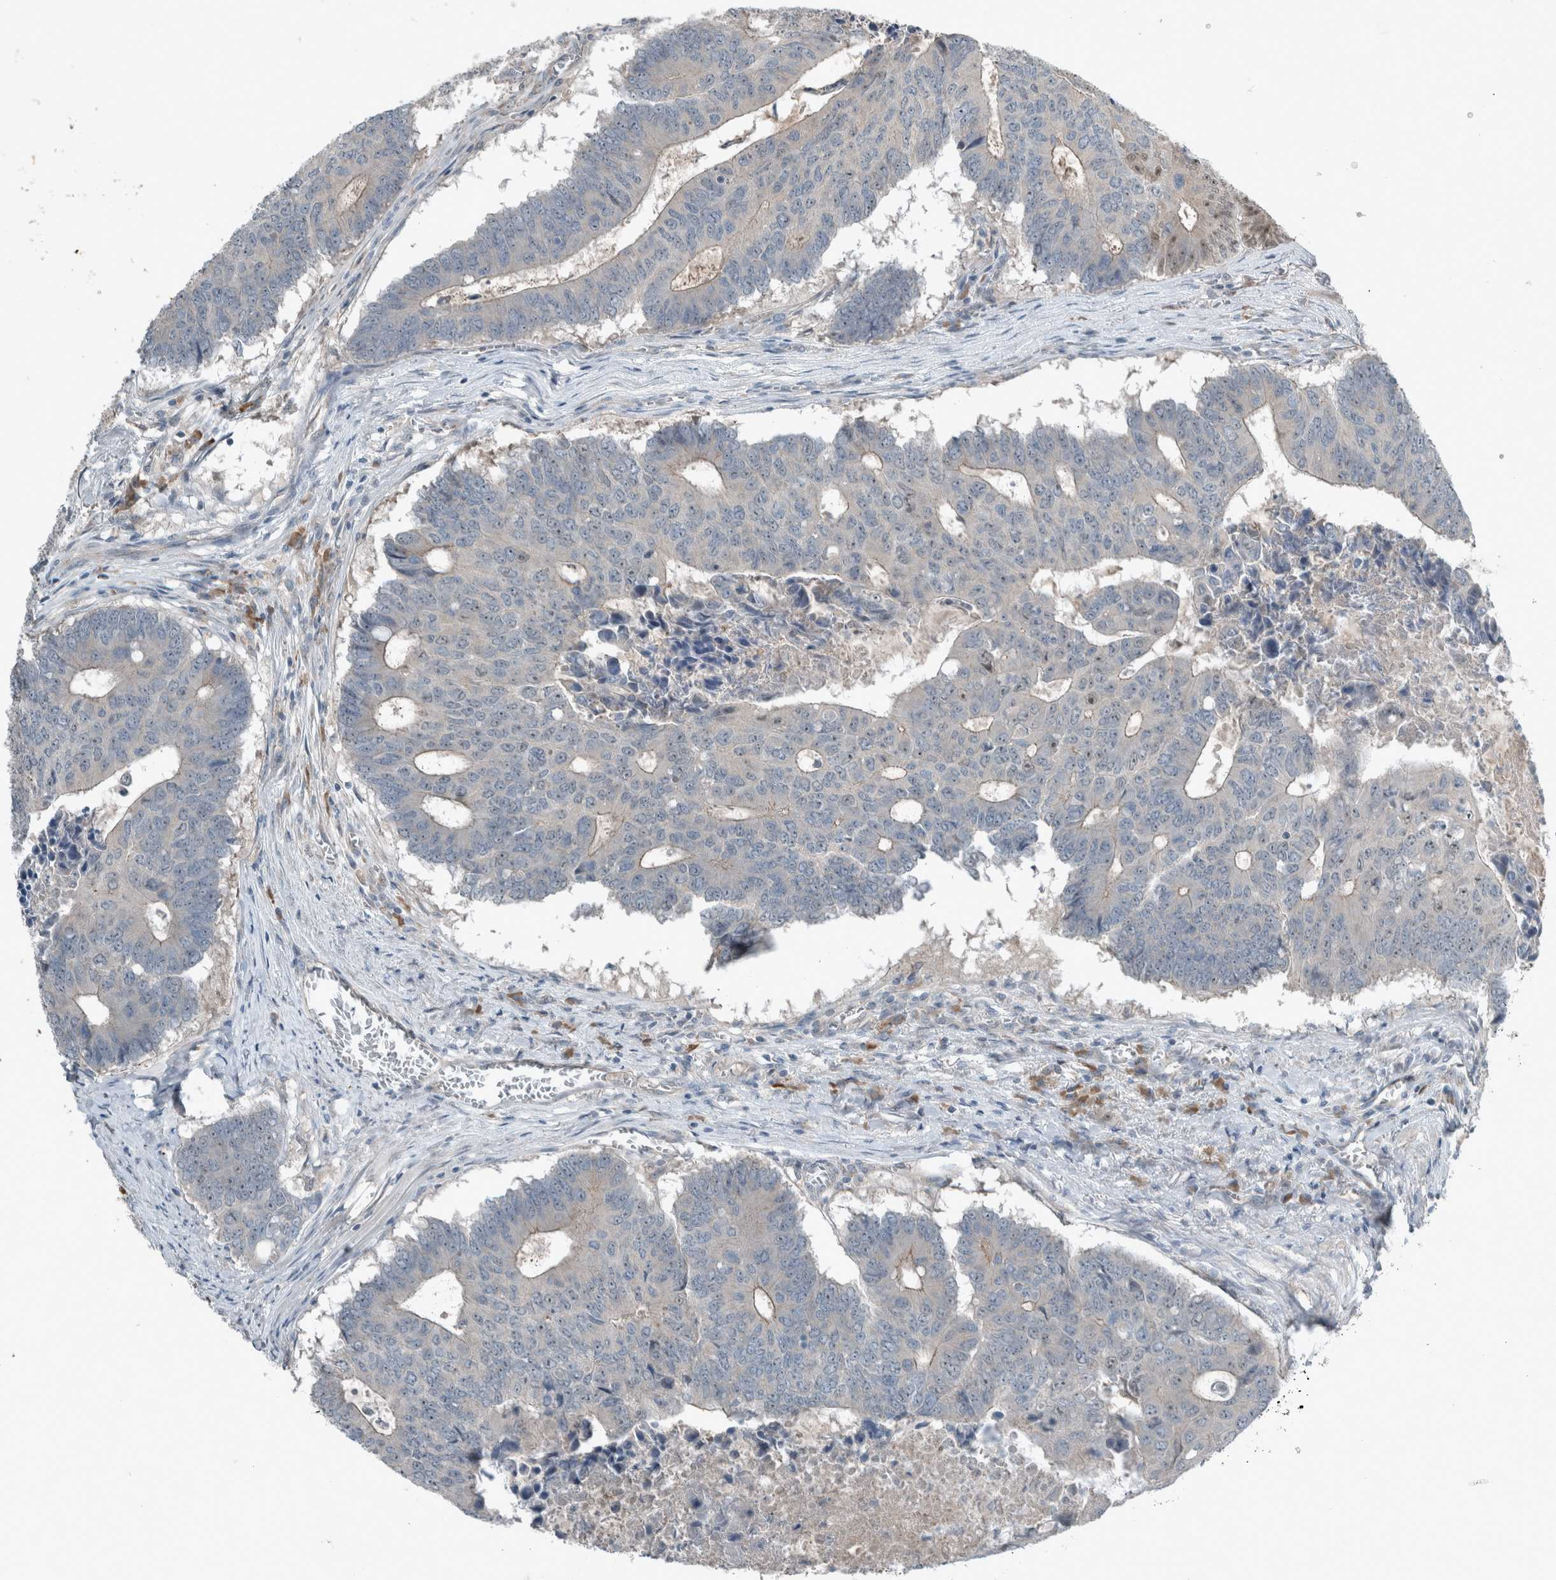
{"staining": {"intensity": "weak", "quantity": "<25%", "location": "nuclear"}, "tissue": "colorectal cancer", "cell_type": "Tumor cells", "image_type": "cancer", "snomed": [{"axis": "morphology", "description": "Adenocarcinoma, NOS"}, {"axis": "topography", "description": "Colon"}], "caption": "Immunohistochemistry (IHC) photomicrograph of neoplastic tissue: human adenocarcinoma (colorectal) stained with DAB (3,3'-diaminobenzidine) displays no significant protein expression in tumor cells.", "gene": "RALGDS", "patient": {"sex": "male", "age": 87}}